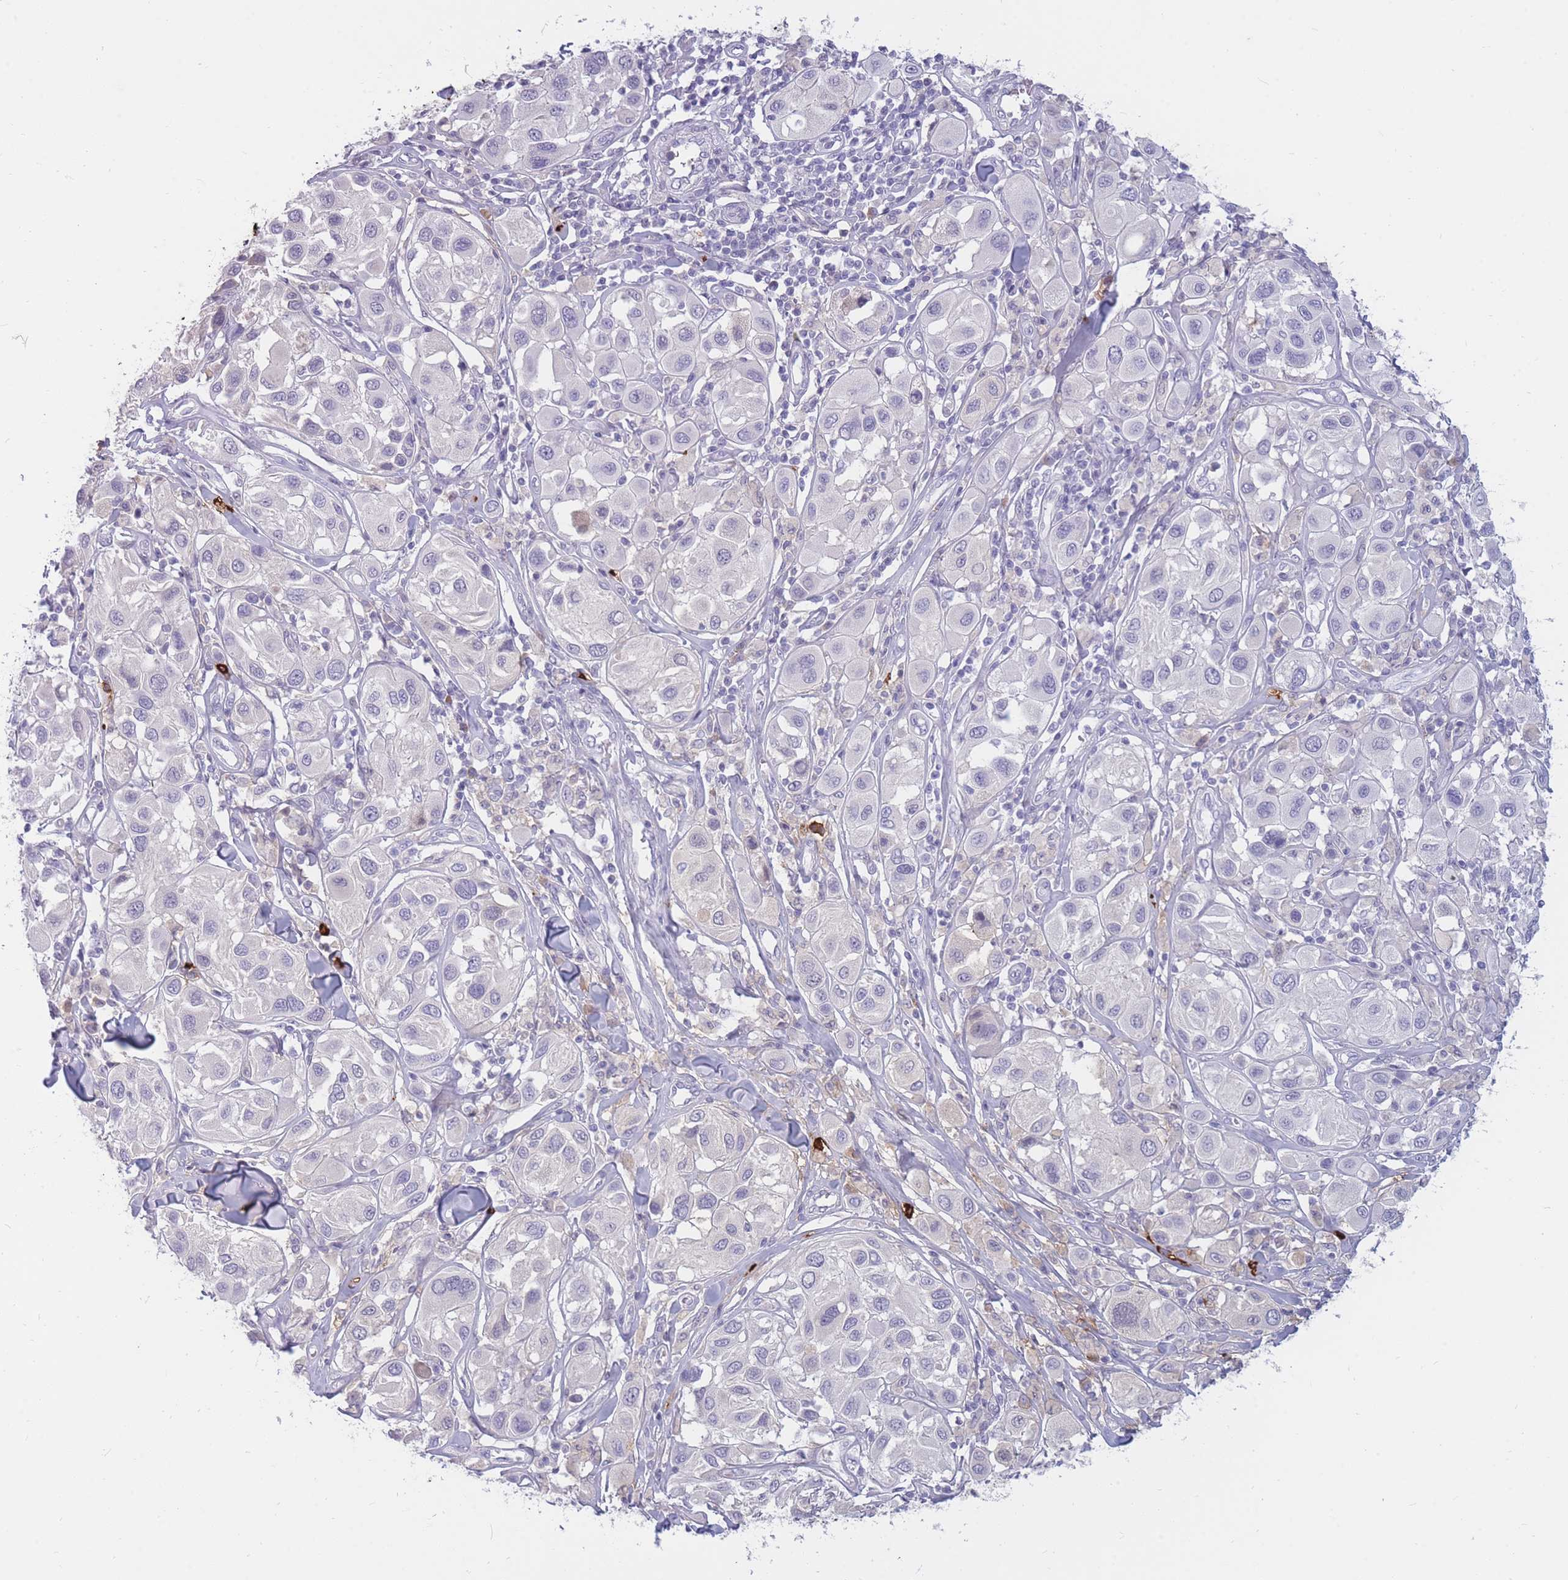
{"staining": {"intensity": "negative", "quantity": "none", "location": "none"}, "tissue": "melanoma", "cell_type": "Tumor cells", "image_type": "cancer", "snomed": [{"axis": "morphology", "description": "Malignant melanoma, Metastatic site"}, {"axis": "topography", "description": "Skin"}], "caption": "Melanoma was stained to show a protein in brown. There is no significant expression in tumor cells. The staining is performed using DAB (3,3'-diaminobenzidine) brown chromogen with nuclei counter-stained in using hematoxylin.", "gene": "TPSD1", "patient": {"sex": "male", "age": 41}}